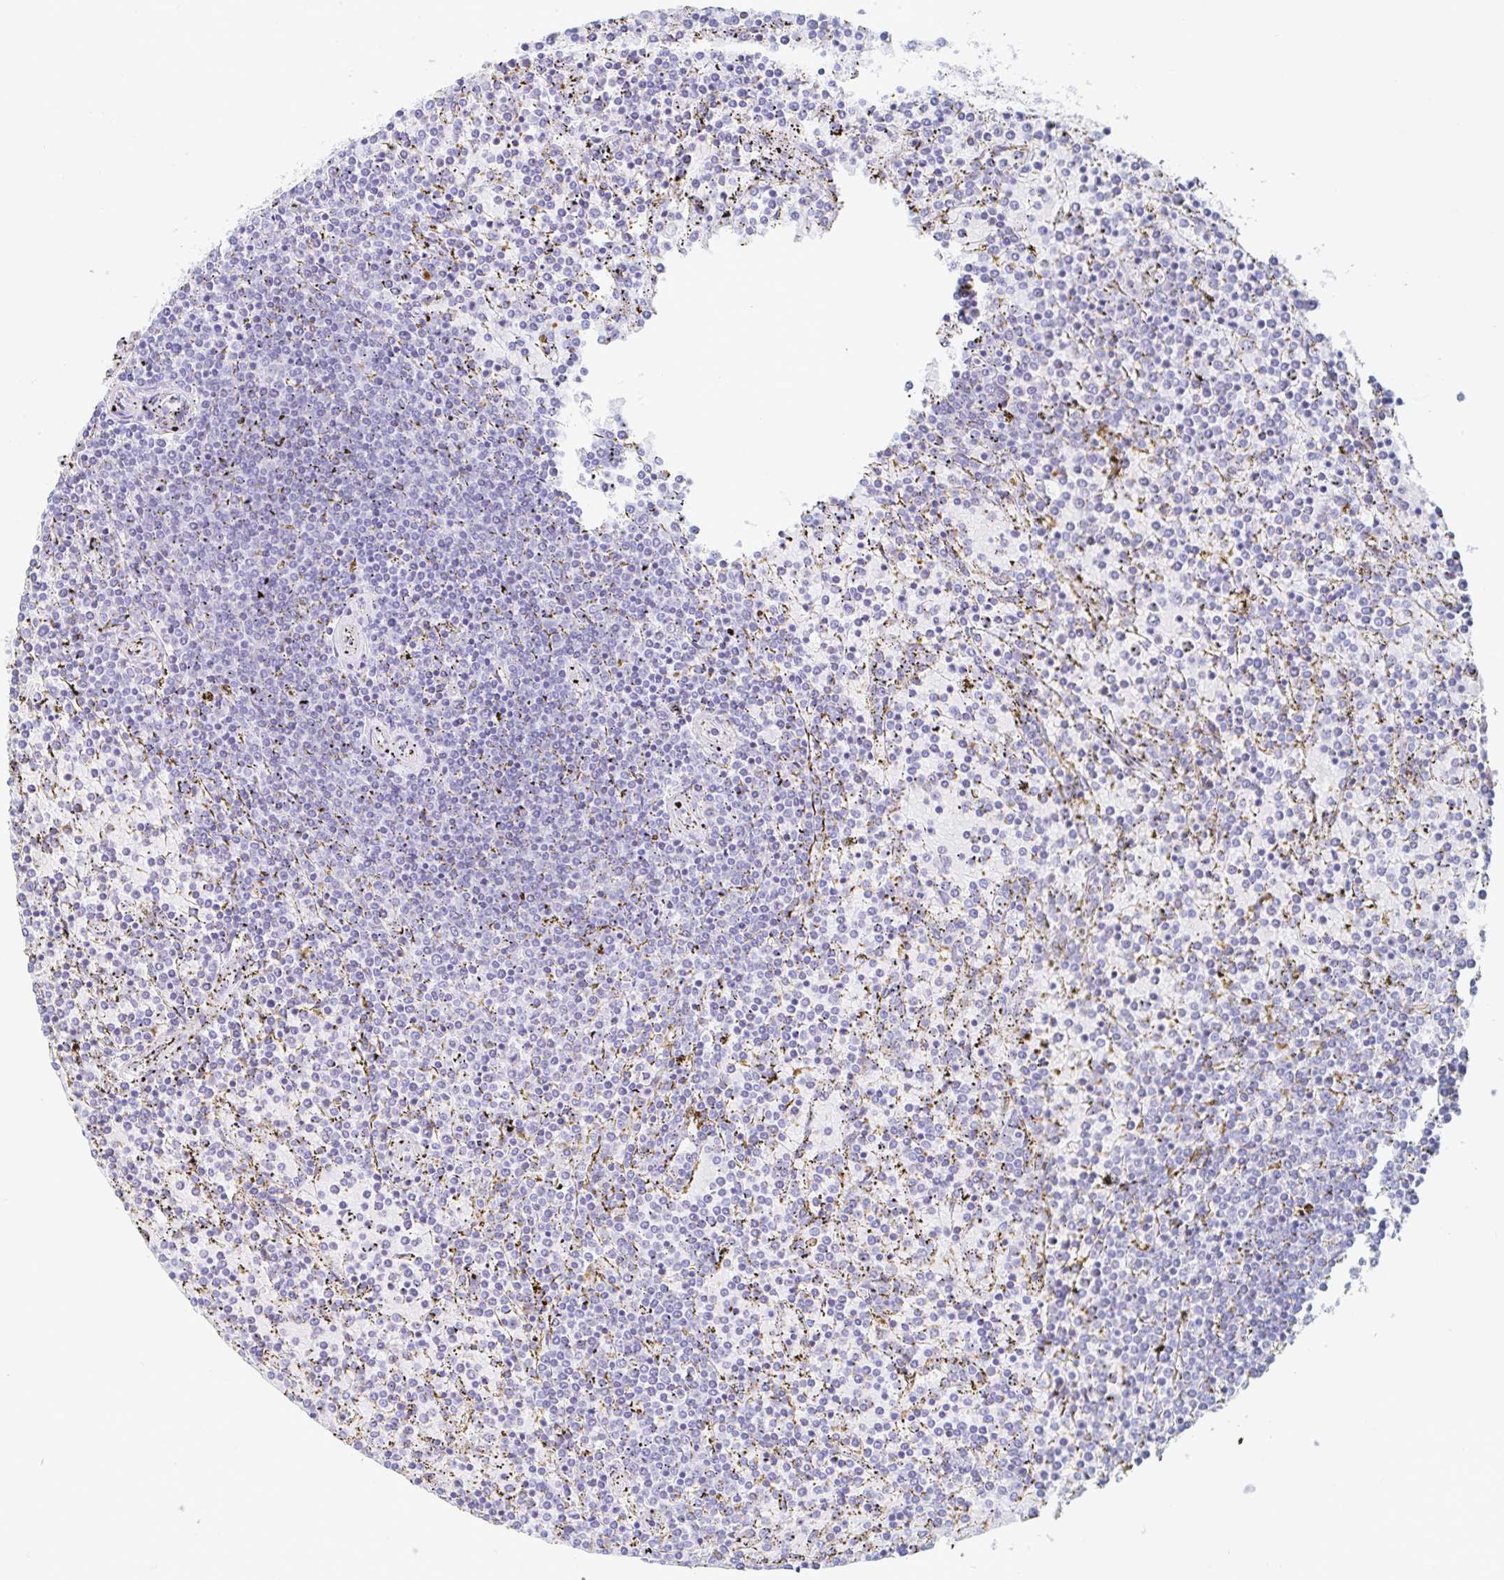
{"staining": {"intensity": "negative", "quantity": "none", "location": "none"}, "tissue": "lymphoma", "cell_type": "Tumor cells", "image_type": "cancer", "snomed": [{"axis": "morphology", "description": "Malignant lymphoma, non-Hodgkin's type, Low grade"}, {"axis": "topography", "description": "Spleen"}], "caption": "A high-resolution image shows immunohistochemistry staining of low-grade malignant lymphoma, non-Hodgkin's type, which shows no significant staining in tumor cells. (DAB (3,3'-diaminobenzidine) IHC with hematoxylin counter stain).", "gene": "OR2A4", "patient": {"sex": "female", "age": 77}}